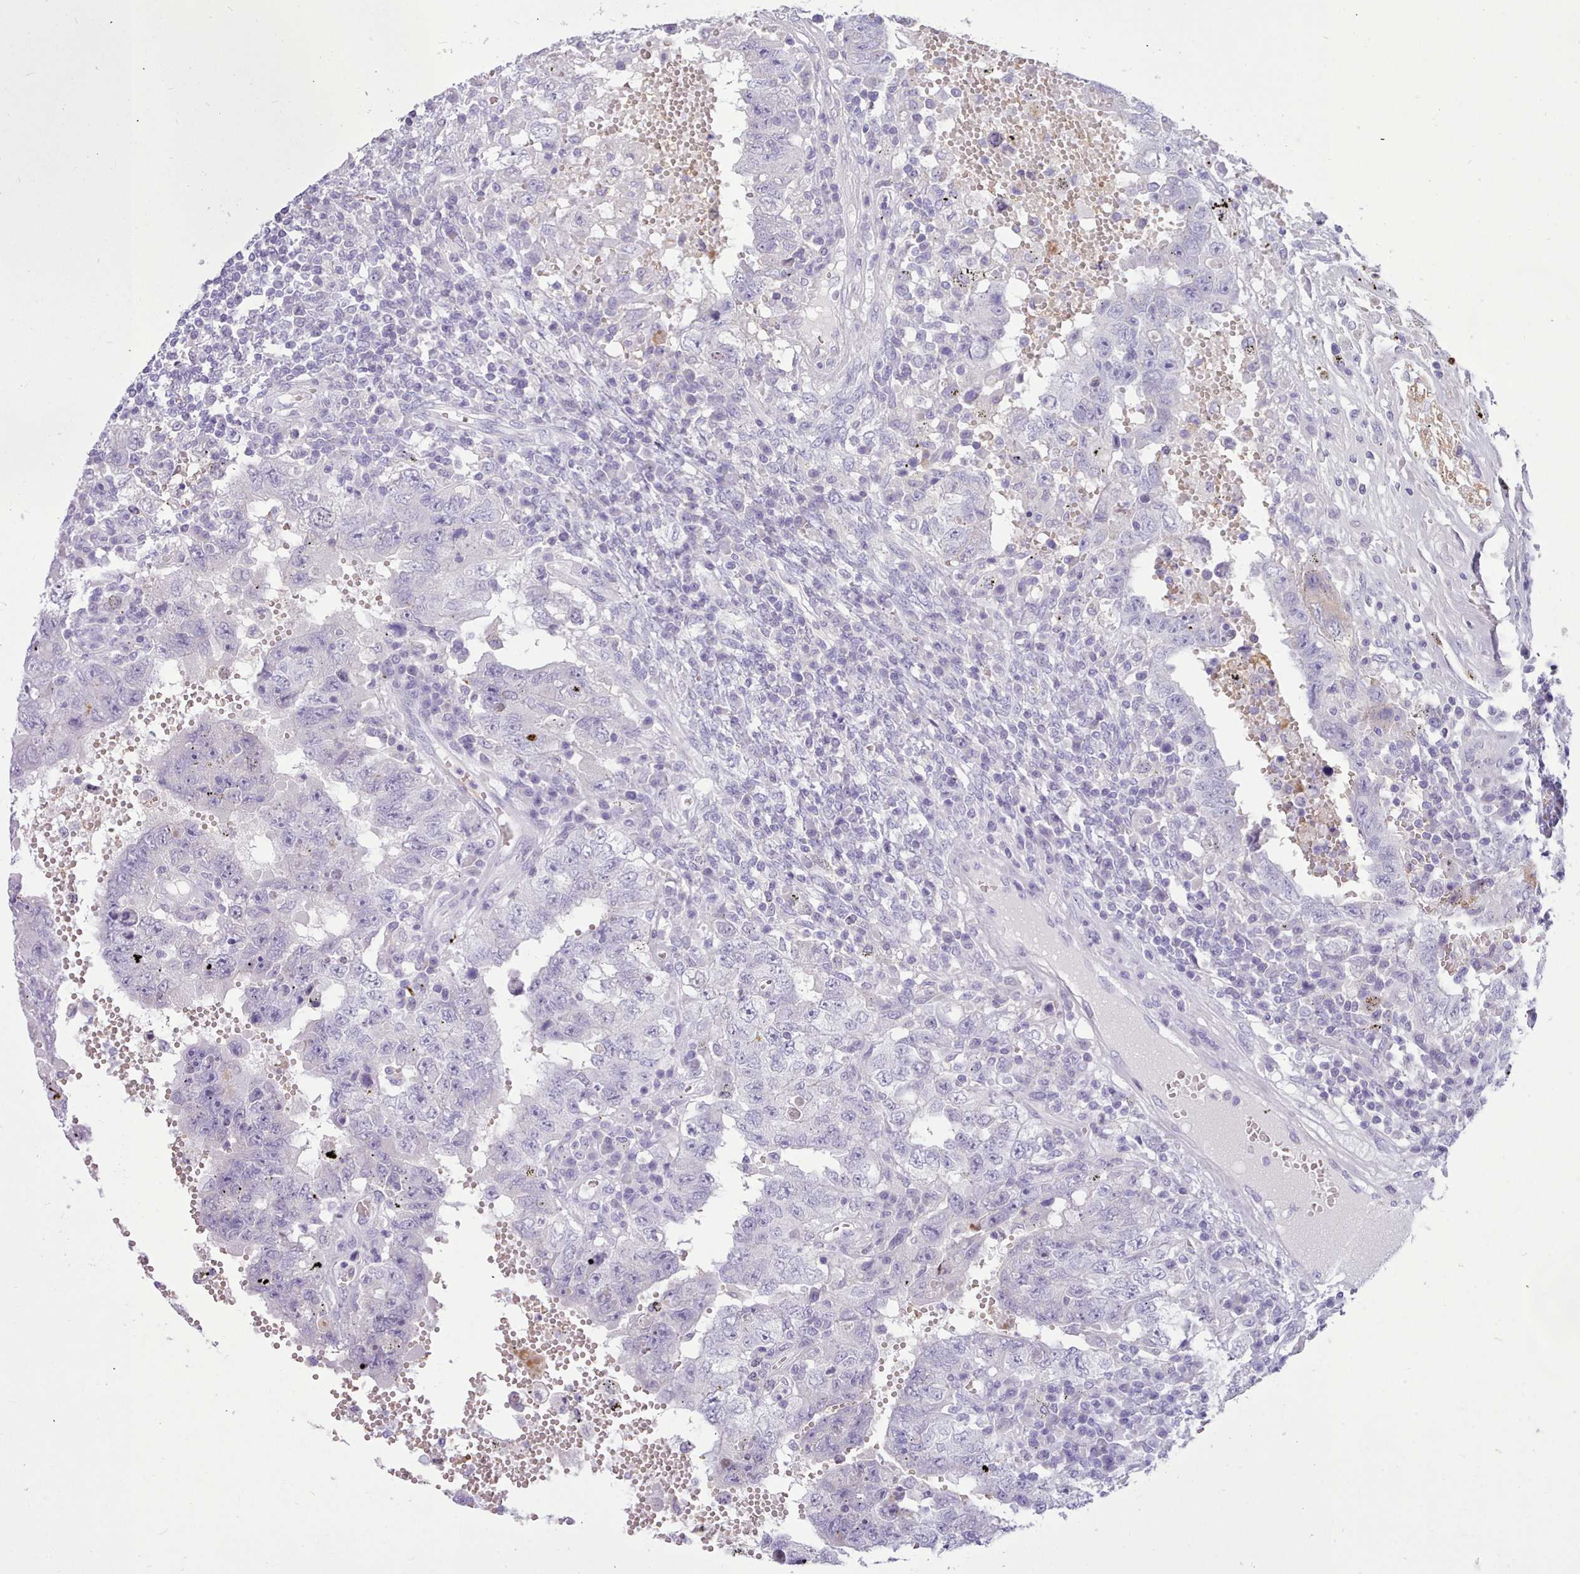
{"staining": {"intensity": "negative", "quantity": "none", "location": "none"}, "tissue": "testis cancer", "cell_type": "Tumor cells", "image_type": "cancer", "snomed": [{"axis": "morphology", "description": "Carcinoma, Embryonal, NOS"}, {"axis": "topography", "description": "Testis"}], "caption": "Tumor cells show no significant protein positivity in testis cancer. The staining is performed using DAB (3,3'-diaminobenzidine) brown chromogen with nuclei counter-stained in using hematoxylin.", "gene": "NKX1-2", "patient": {"sex": "male", "age": 26}}